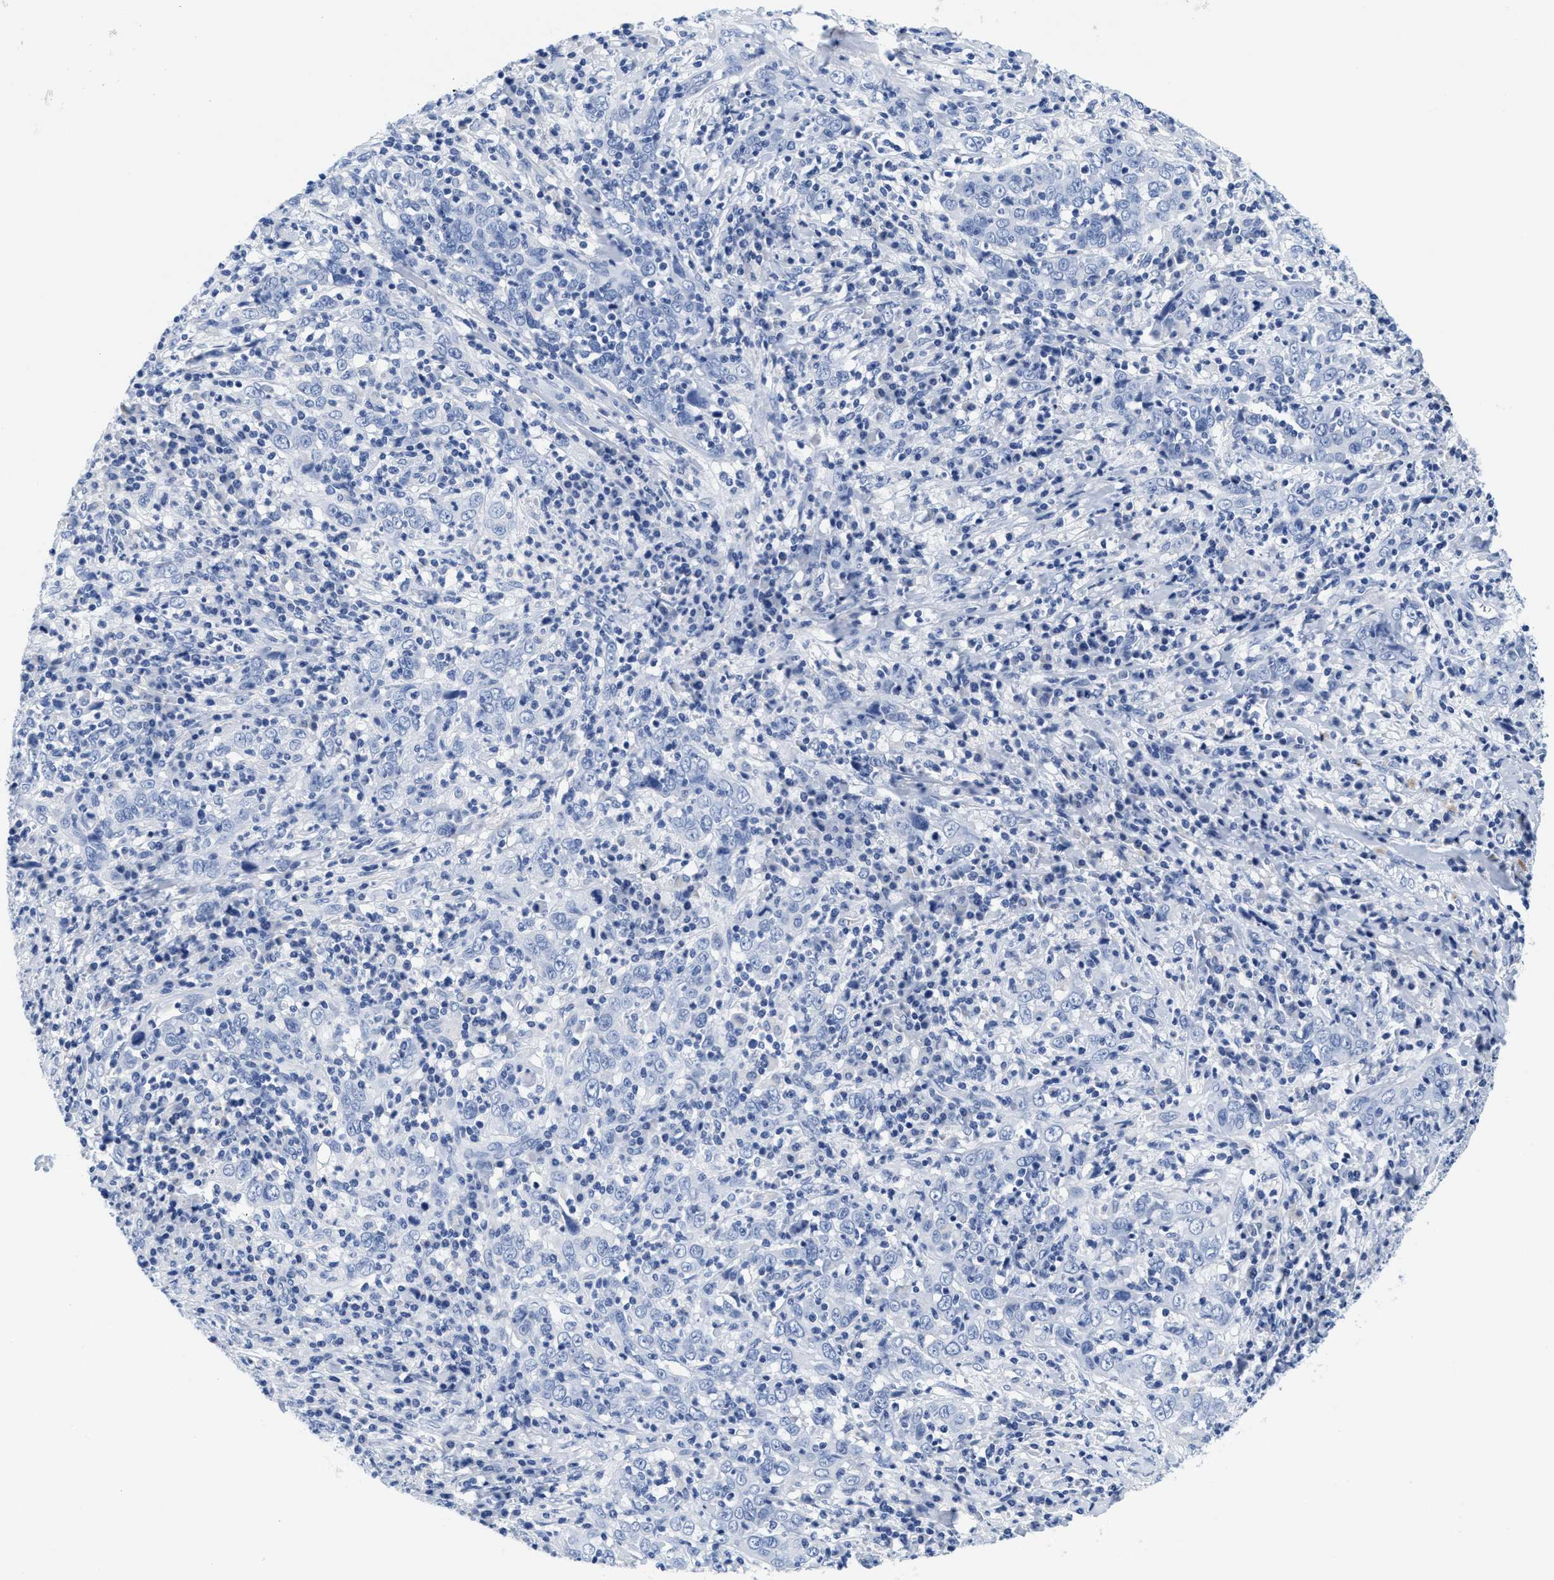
{"staining": {"intensity": "negative", "quantity": "none", "location": "none"}, "tissue": "cervical cancer", "cell_type": "Tumor cells", "image_type": "cancer", "snomed": [{"axis": "morphology", "description": "Squamous cell carcinoma, NOS"}, {"axis": "topography", "description": "Cervix"}], "caption": "Photomicrograph shows no protein expression in tumor cells of cervical cancer (squamous cell carcinoma) tissue. (DAB (3,3'-diaminobenzidine) immunohistochemistry visualized using brightfield microscopy, high magnification).", "gene": "TTC3", "patient": {"sex": "female", "age": 46}}